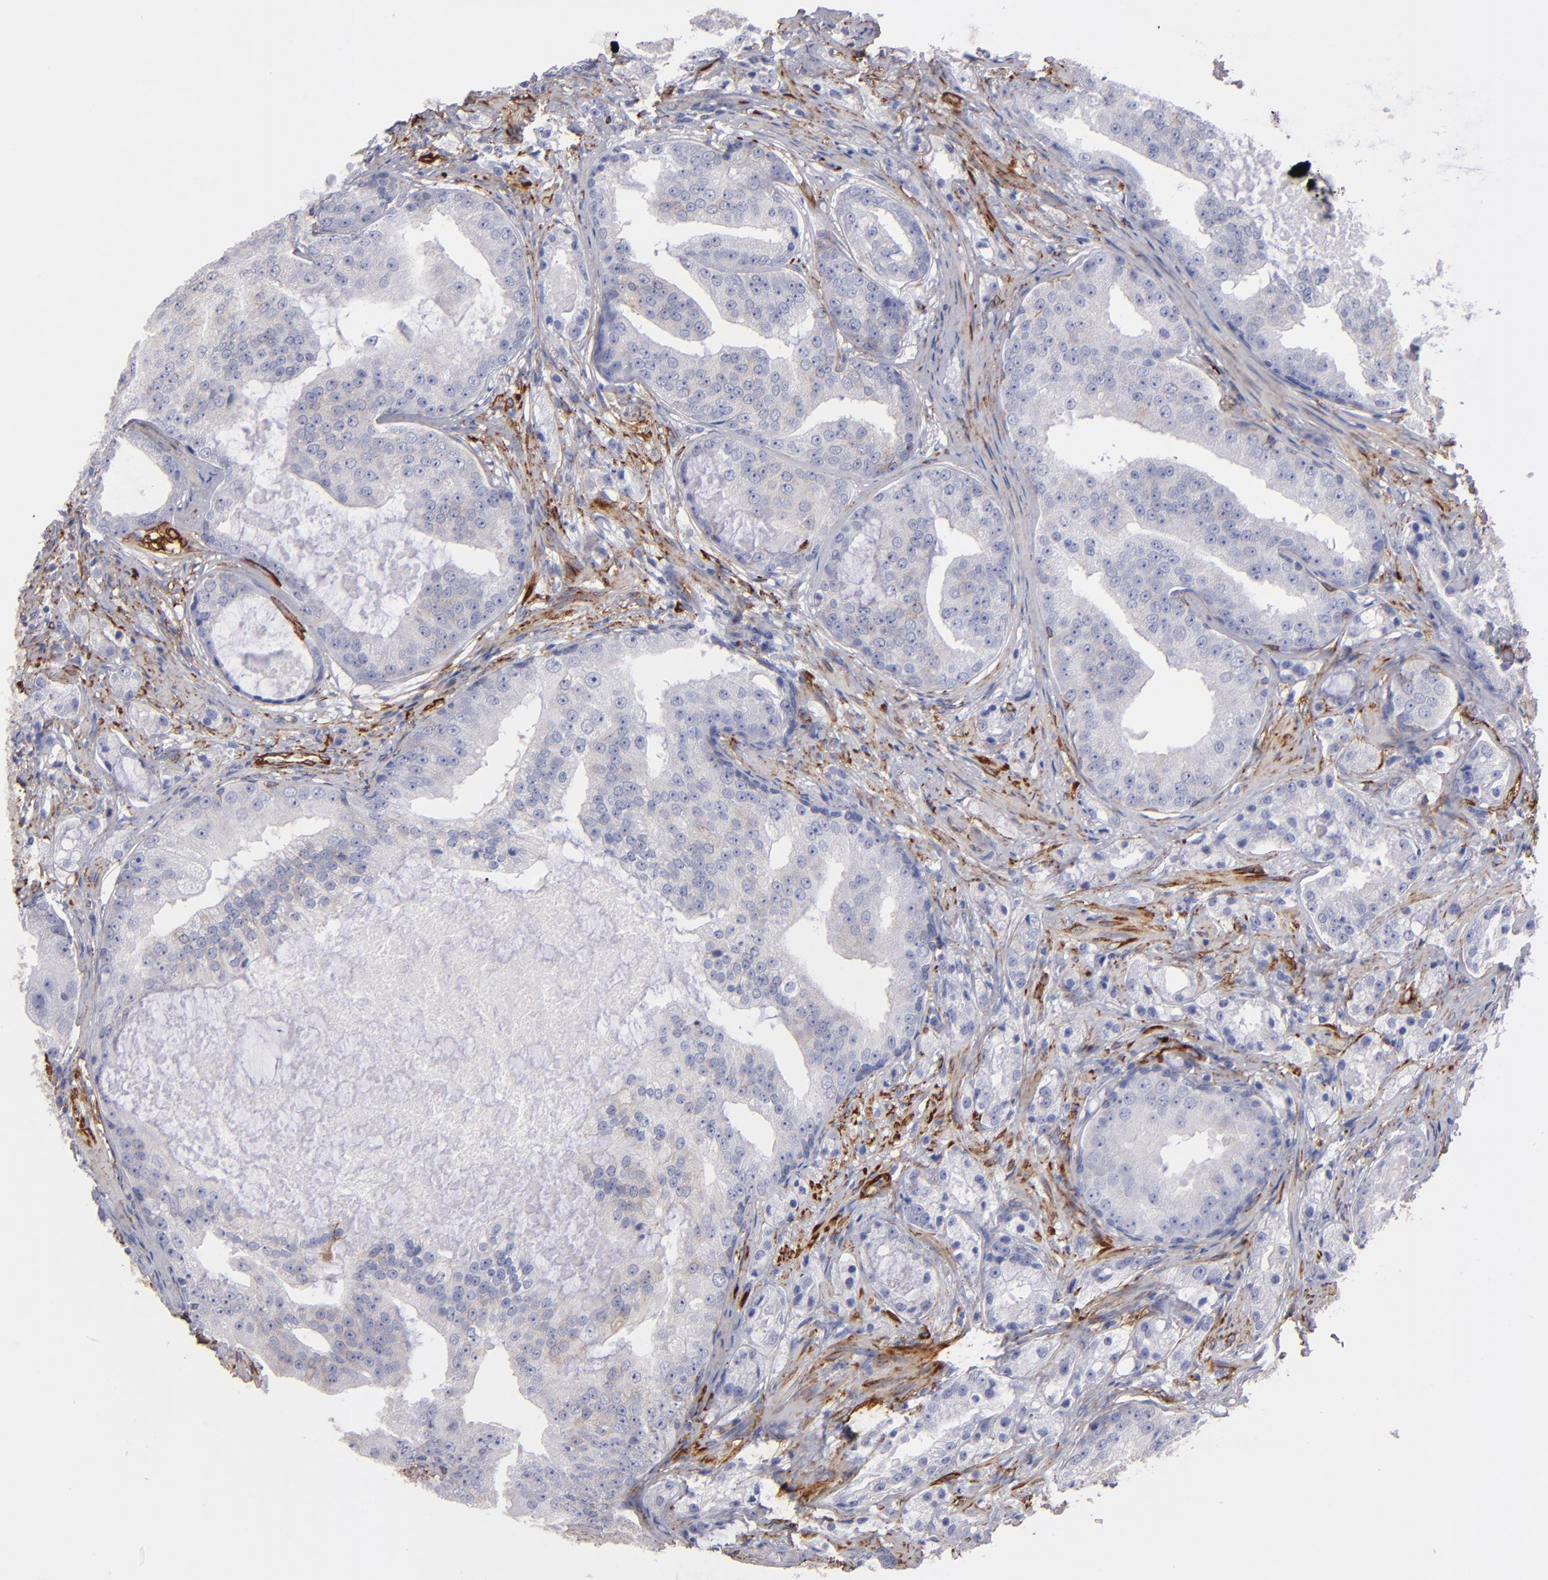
{"staining": {"intensity": "negative", "quantity": "none", "location": "none"}, "tissue": "prostate cancer", "cell_type": "Tumor cells", "image_type": "cancer", "snomed": [{"axis": "morphology", "description": "Adenocarcinoma, High grade"}, {"axis": "topography", "description": "Prostate"}], "caption": "Prostate cancer (high-grade adenocarcinoma) was stained to show a protein in brown. There is no significant staining in tumor cells.", "gene": "AHNAK2", "patient": {"sex": "male", "age": 68}}